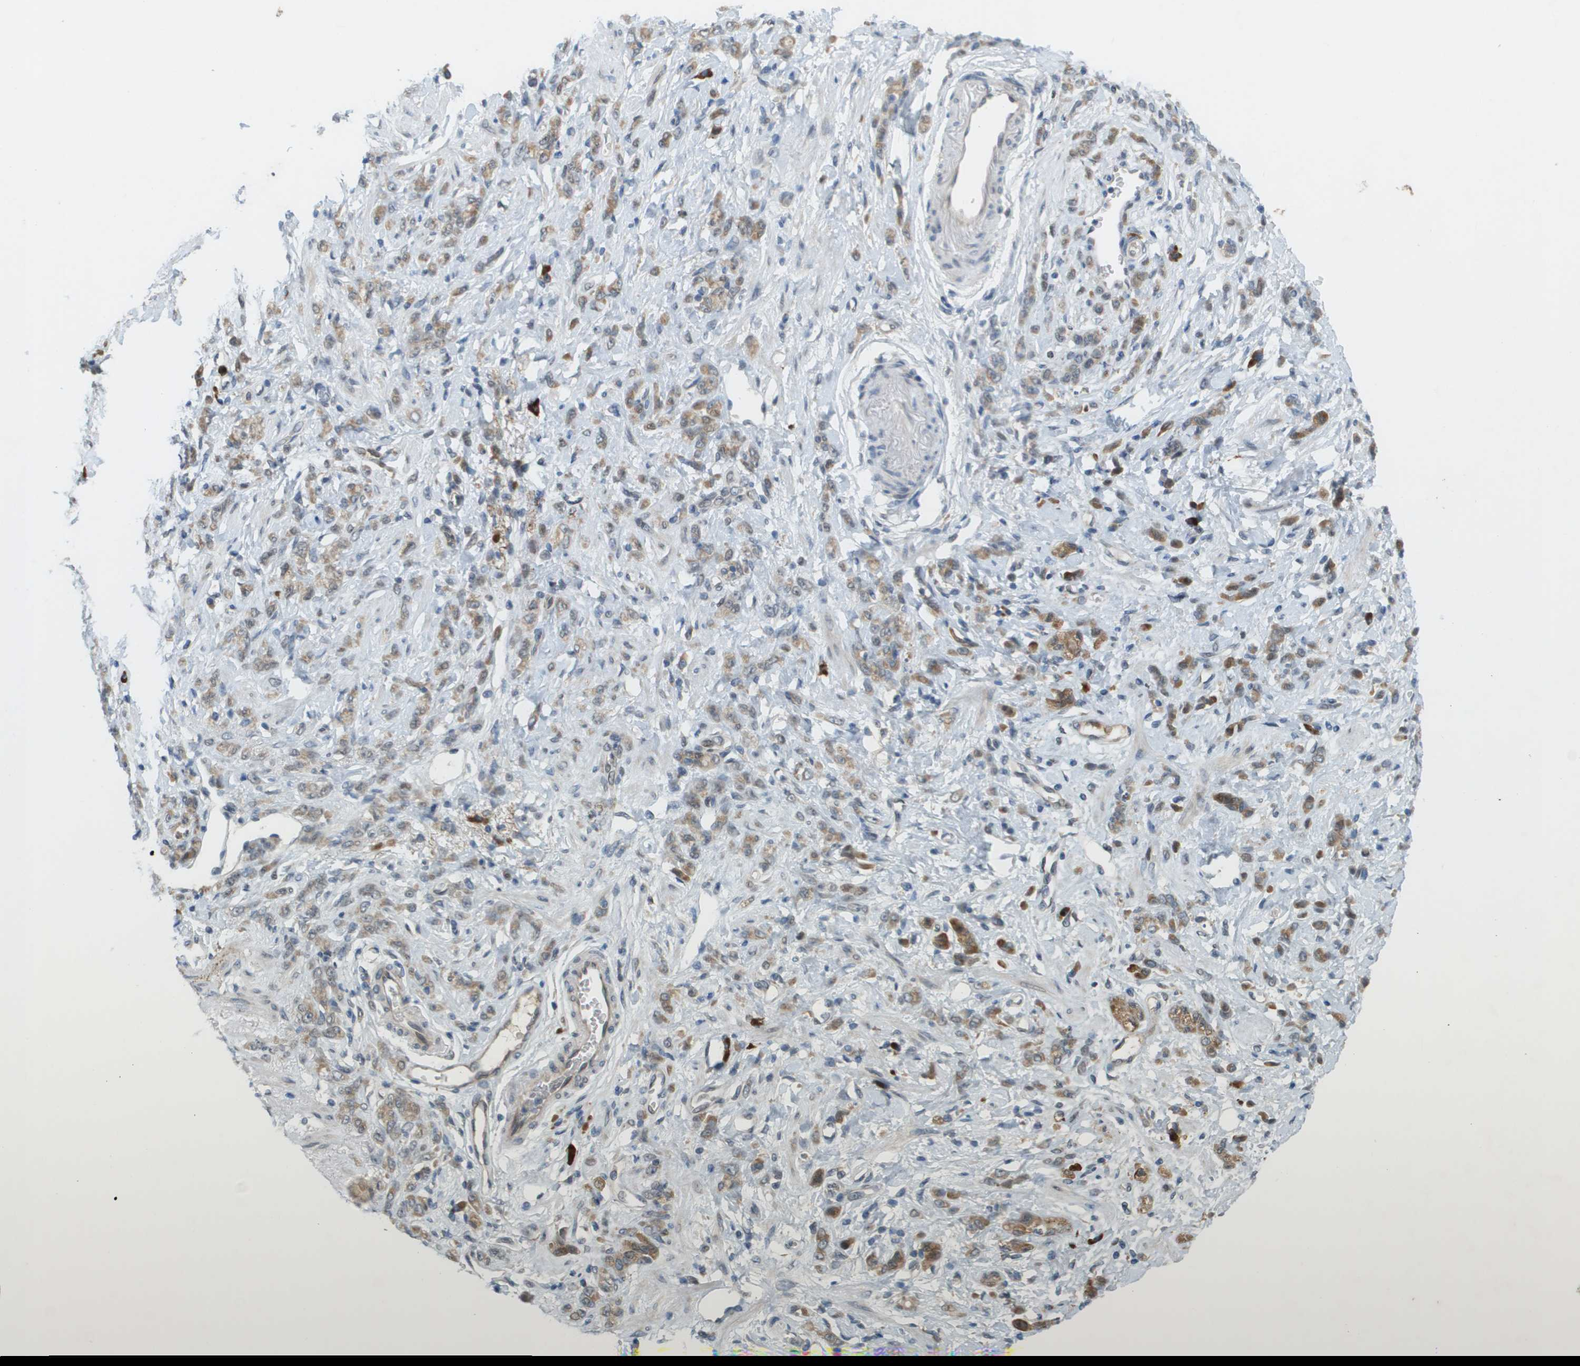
{"staining": {"intensity": "moderate", "quantity": ">75%", "location": "cytoplasmic/membranous"}, "tissue": "stomach cancer", "cell_type": "Tumor cells", "image_type": "cancer", "snomed": [{"axis": "morphology", "description": "Normal tissue, NOS"}, {"axis": "morphology", "description": "Adenocarcinoma, NOS"}, {"axis": "topography", "description": "Stomach"}], "caption": "High-magnification brightfield microscopy of stomach adenocarcinoma stained with DAB (brown) and counterstained with hematoxylin (blue). tumor cells exhibit moderate cytoplasmic/membranous staining is seen in approximately>75% of cells. (brown staining indicates protein expression, while blue staining denotes nuclei).", "gene": "CACNB4", "patient": {"sex": "male", "age": 82}}